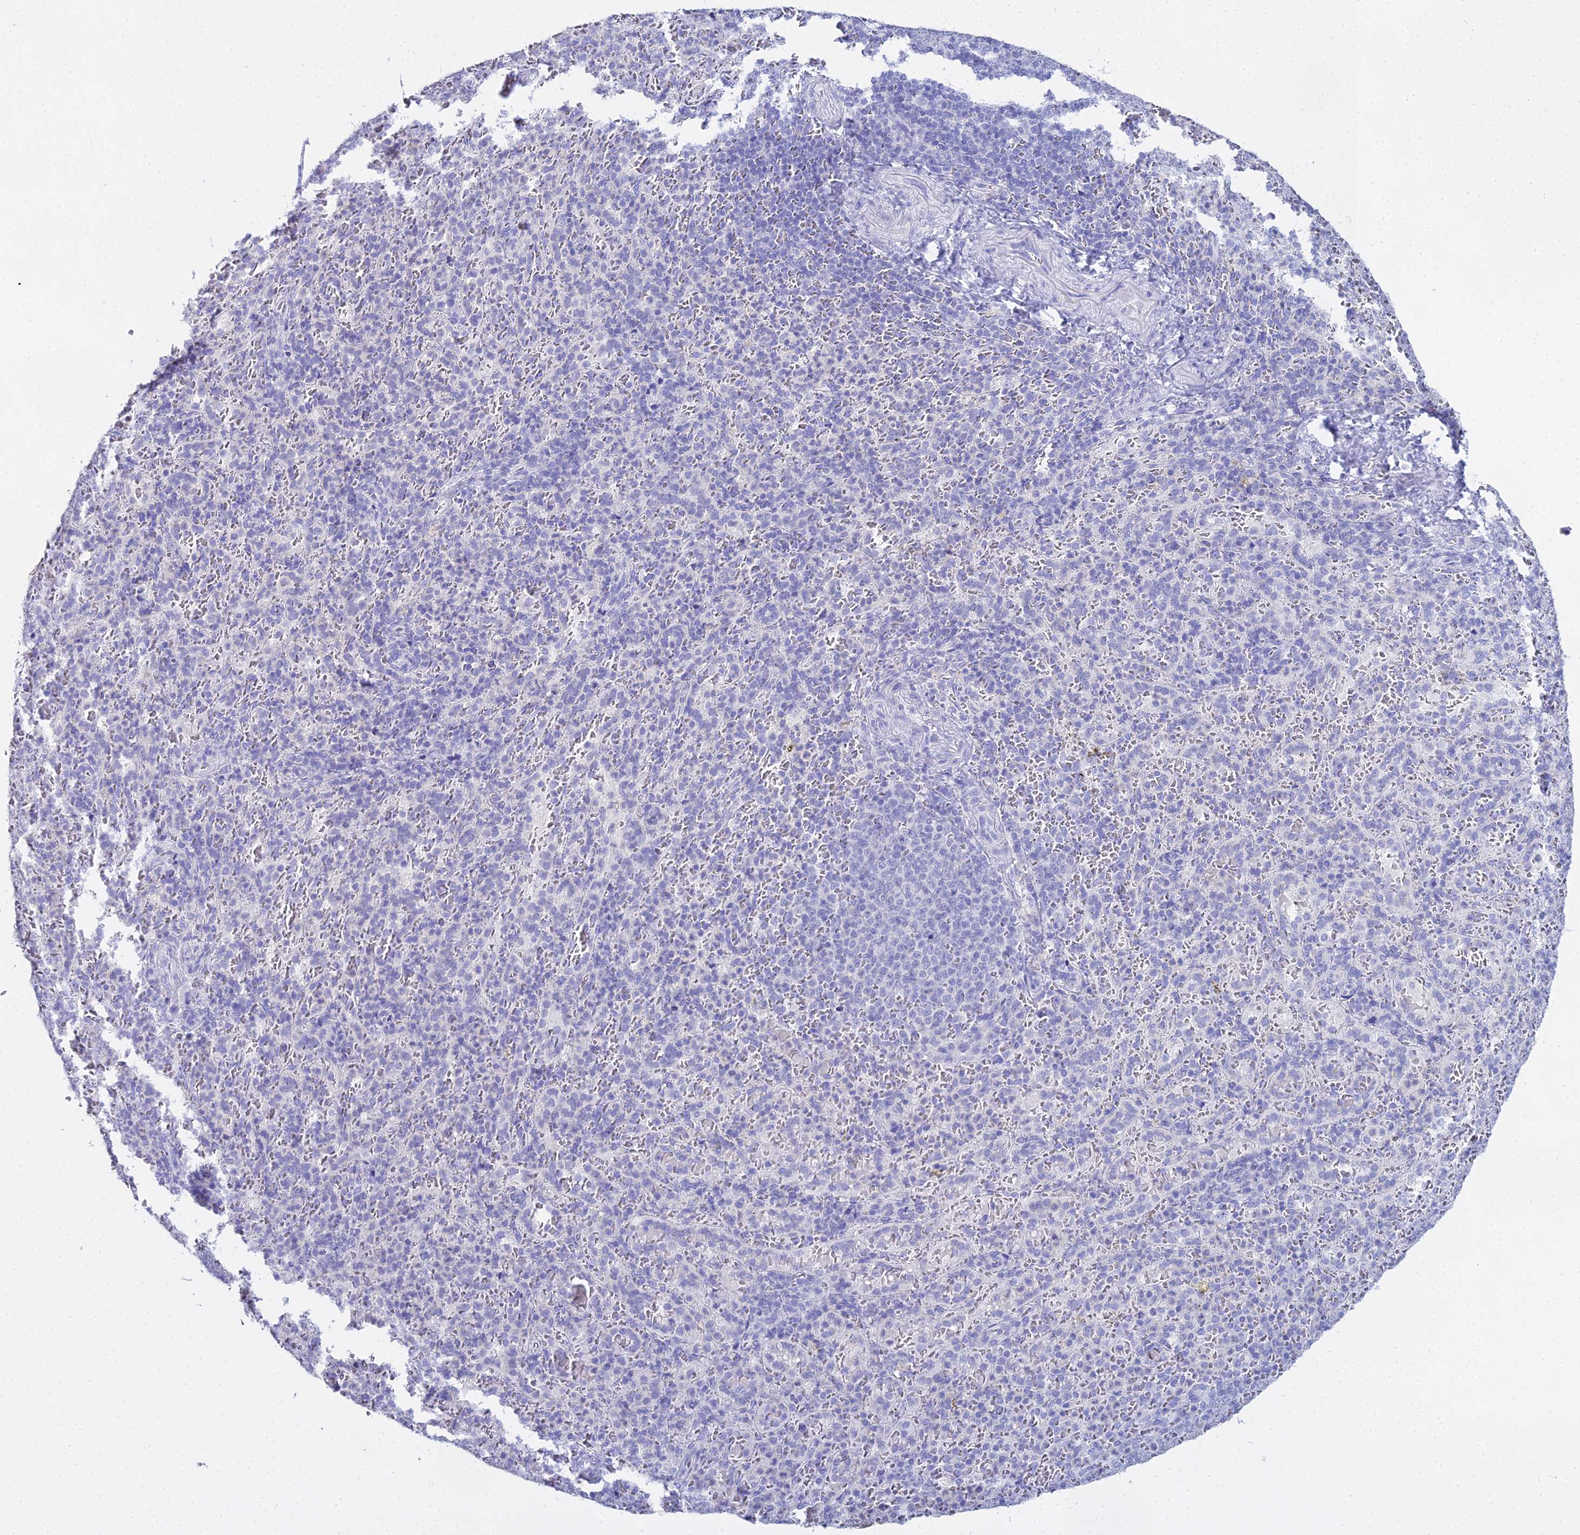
{"staining": {"intensity": "negative", "quantity": "none", "location": "none"}, "tissue": "spleen", "cell_type": "Cells in red pulp", "image_type": "normal", "snomed": [{"axis": "morphology", "description": "Normal tissue, NOS"}, {"axis": "topography", "description": "Spleen"}], "caption": "Immunohistochemistry (IHC) of benign human spleen shows no positivity in cells in red pulp.", "gene": "S100A7", "patient": {"sex": "female", "age": 21}}